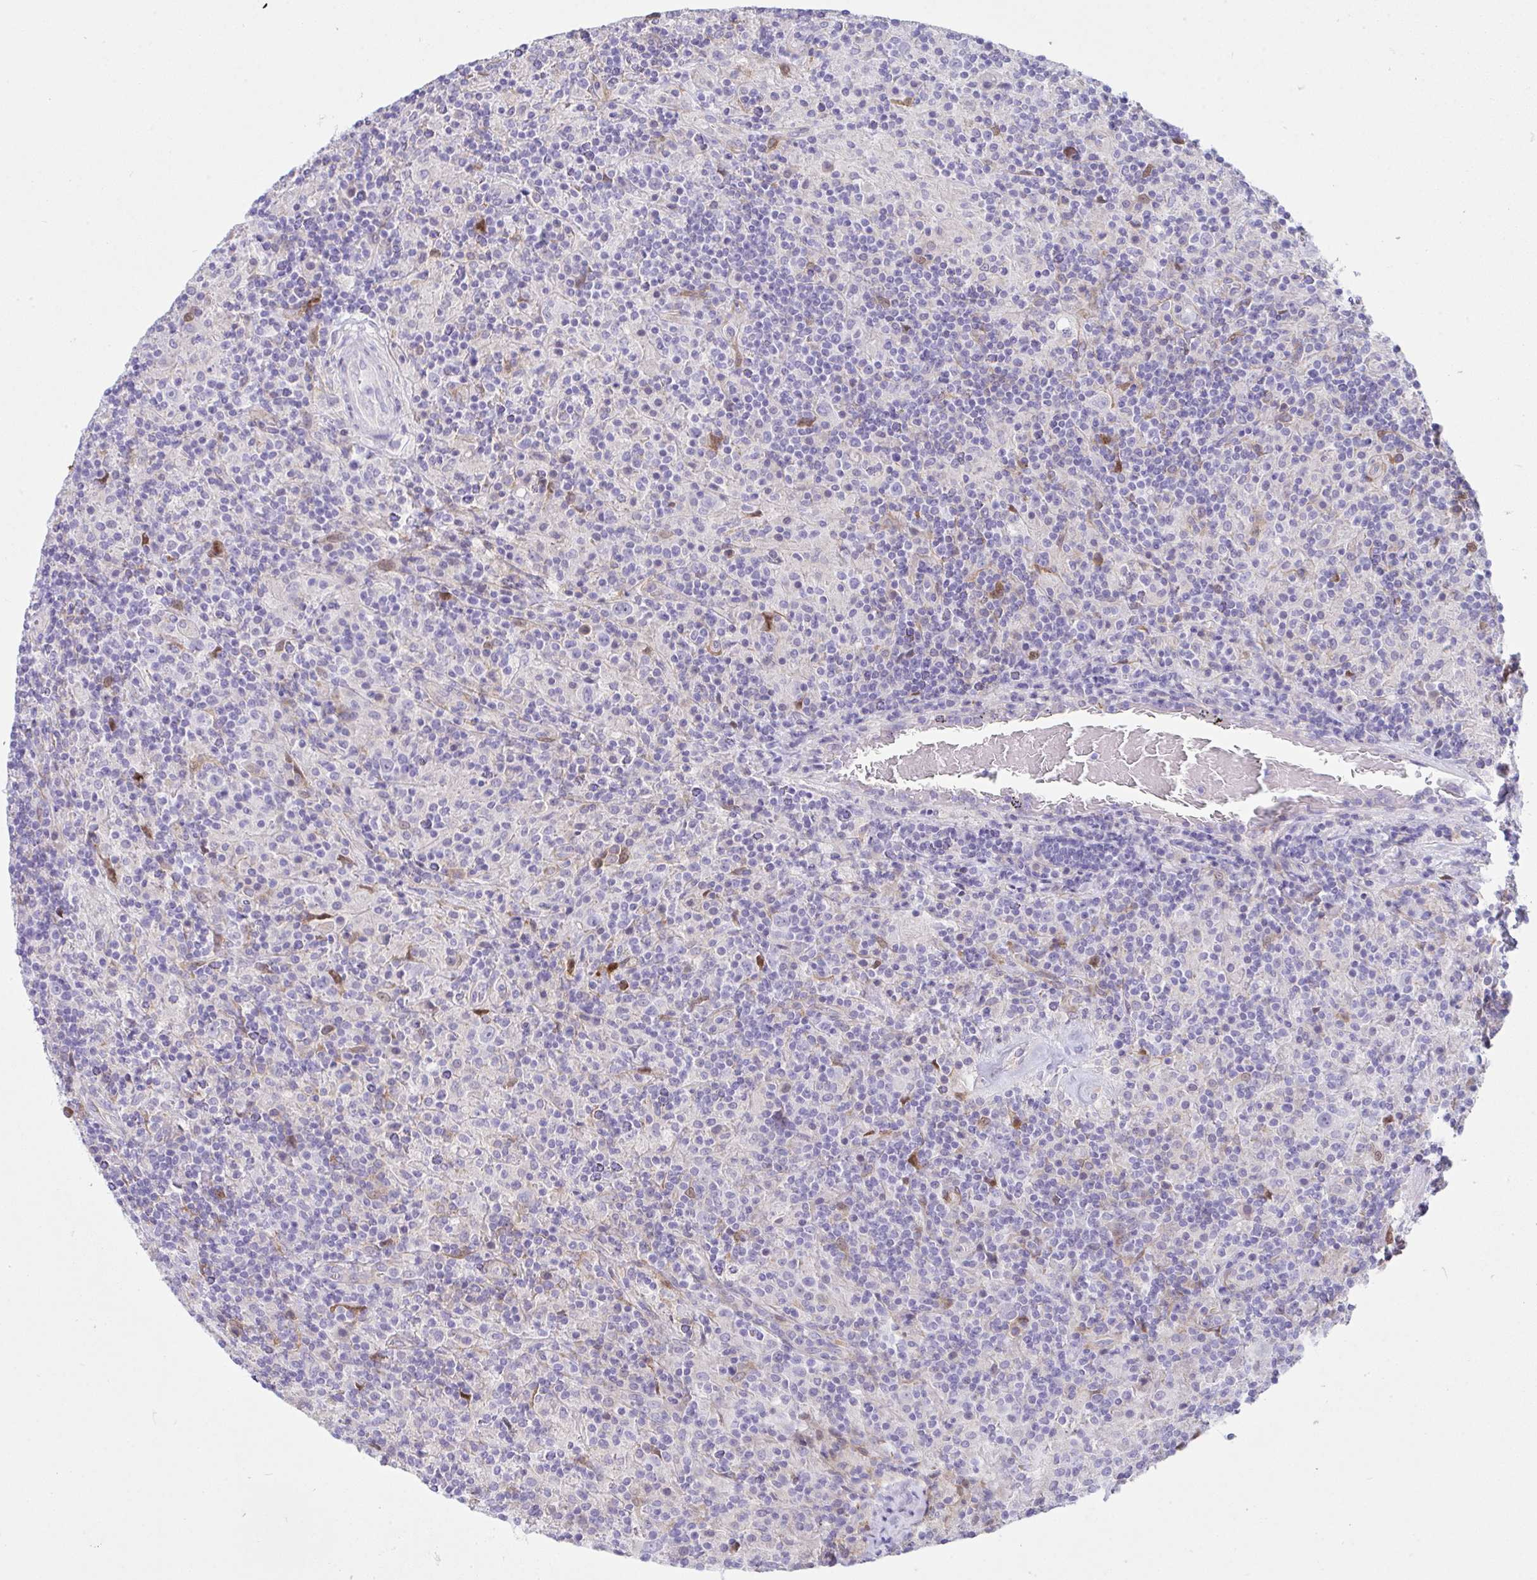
{"staining": {"intensity": "negative", "quantity": "none", "location": "none"}, "tissue": "lymphoma", "cell_type": "Tumor cells", "image_type": "cancer", "snomed": [{"axis": "morphology", "description": "Hodgkin's disease, NOS"}, {"axis": "topography", "description": "Lymph node"}], "caption": "The immunohistochemistry (IHC) image has no significant expression in tumor cells of lymphoma tissue.", "gene": "GAB1", "patient": {"sex": "male", "age": 70}}